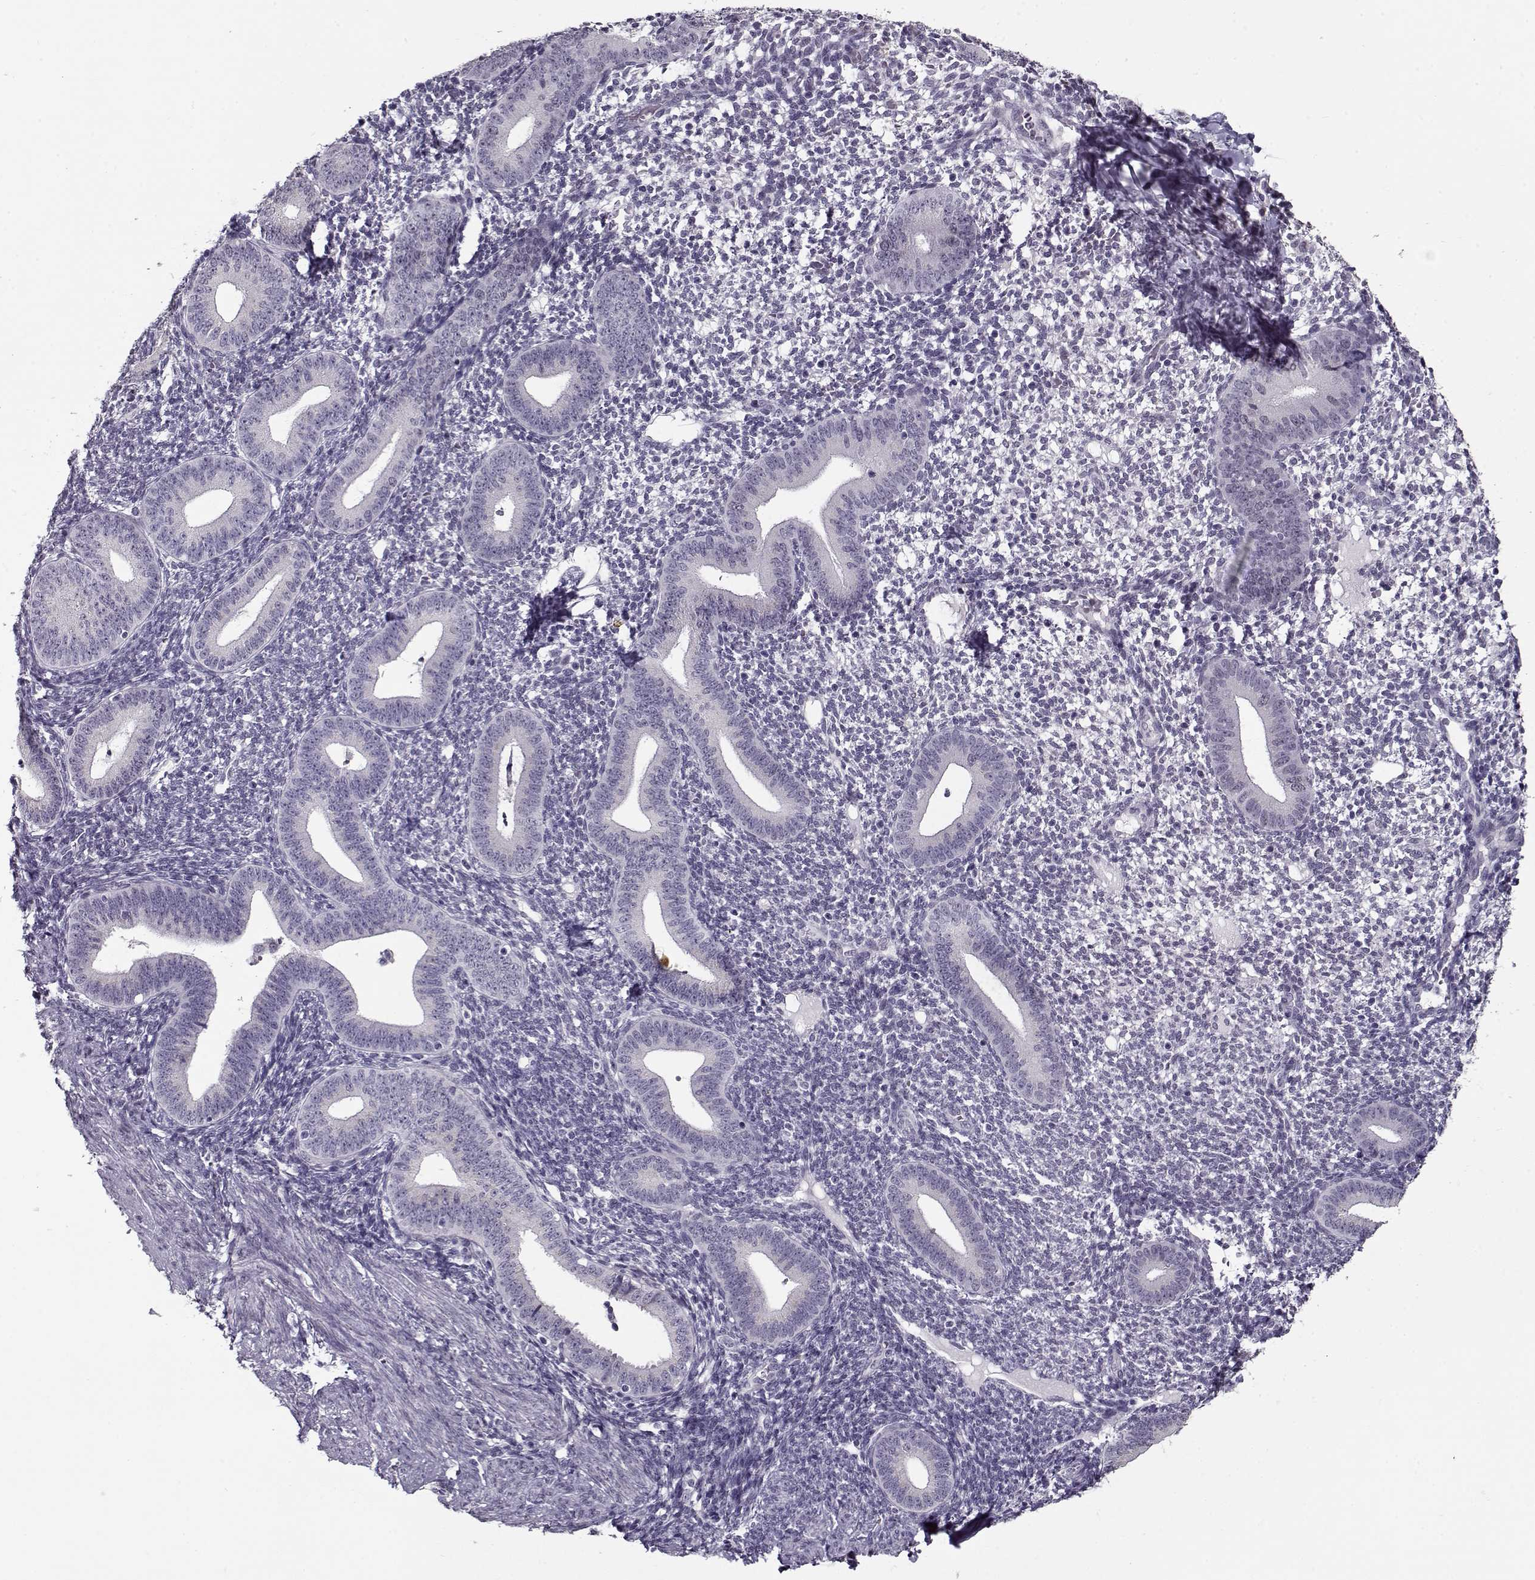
{"staining": {"intensity": "negative", "quantity": "none", "location": "none"}, "tissue": "endometrium", "cell_type": "Cells in endometrial stroma", "image_type": "normal", "snomed": [{"axis": "morphology", "description": "Normal tissue, NOS"}, {"axis": "topography", "description": "Endometrium"}], "caption": "This photomicrograph is of benign endometrium stained with immunohistochemistry (IHC) to label a protein in brown with the nuclei are counter-stained blue. There is no staining in cells in endometrial stroma. The staining was performed using DAB (3,3'-diaminobenzidine) to visualize the protein expression in brown, while the nuclei were stained in blue with hematoxylin (Magnification: 20x).", "gene": "SEC16B", "patient": {"sex": "female", "age": 40}}